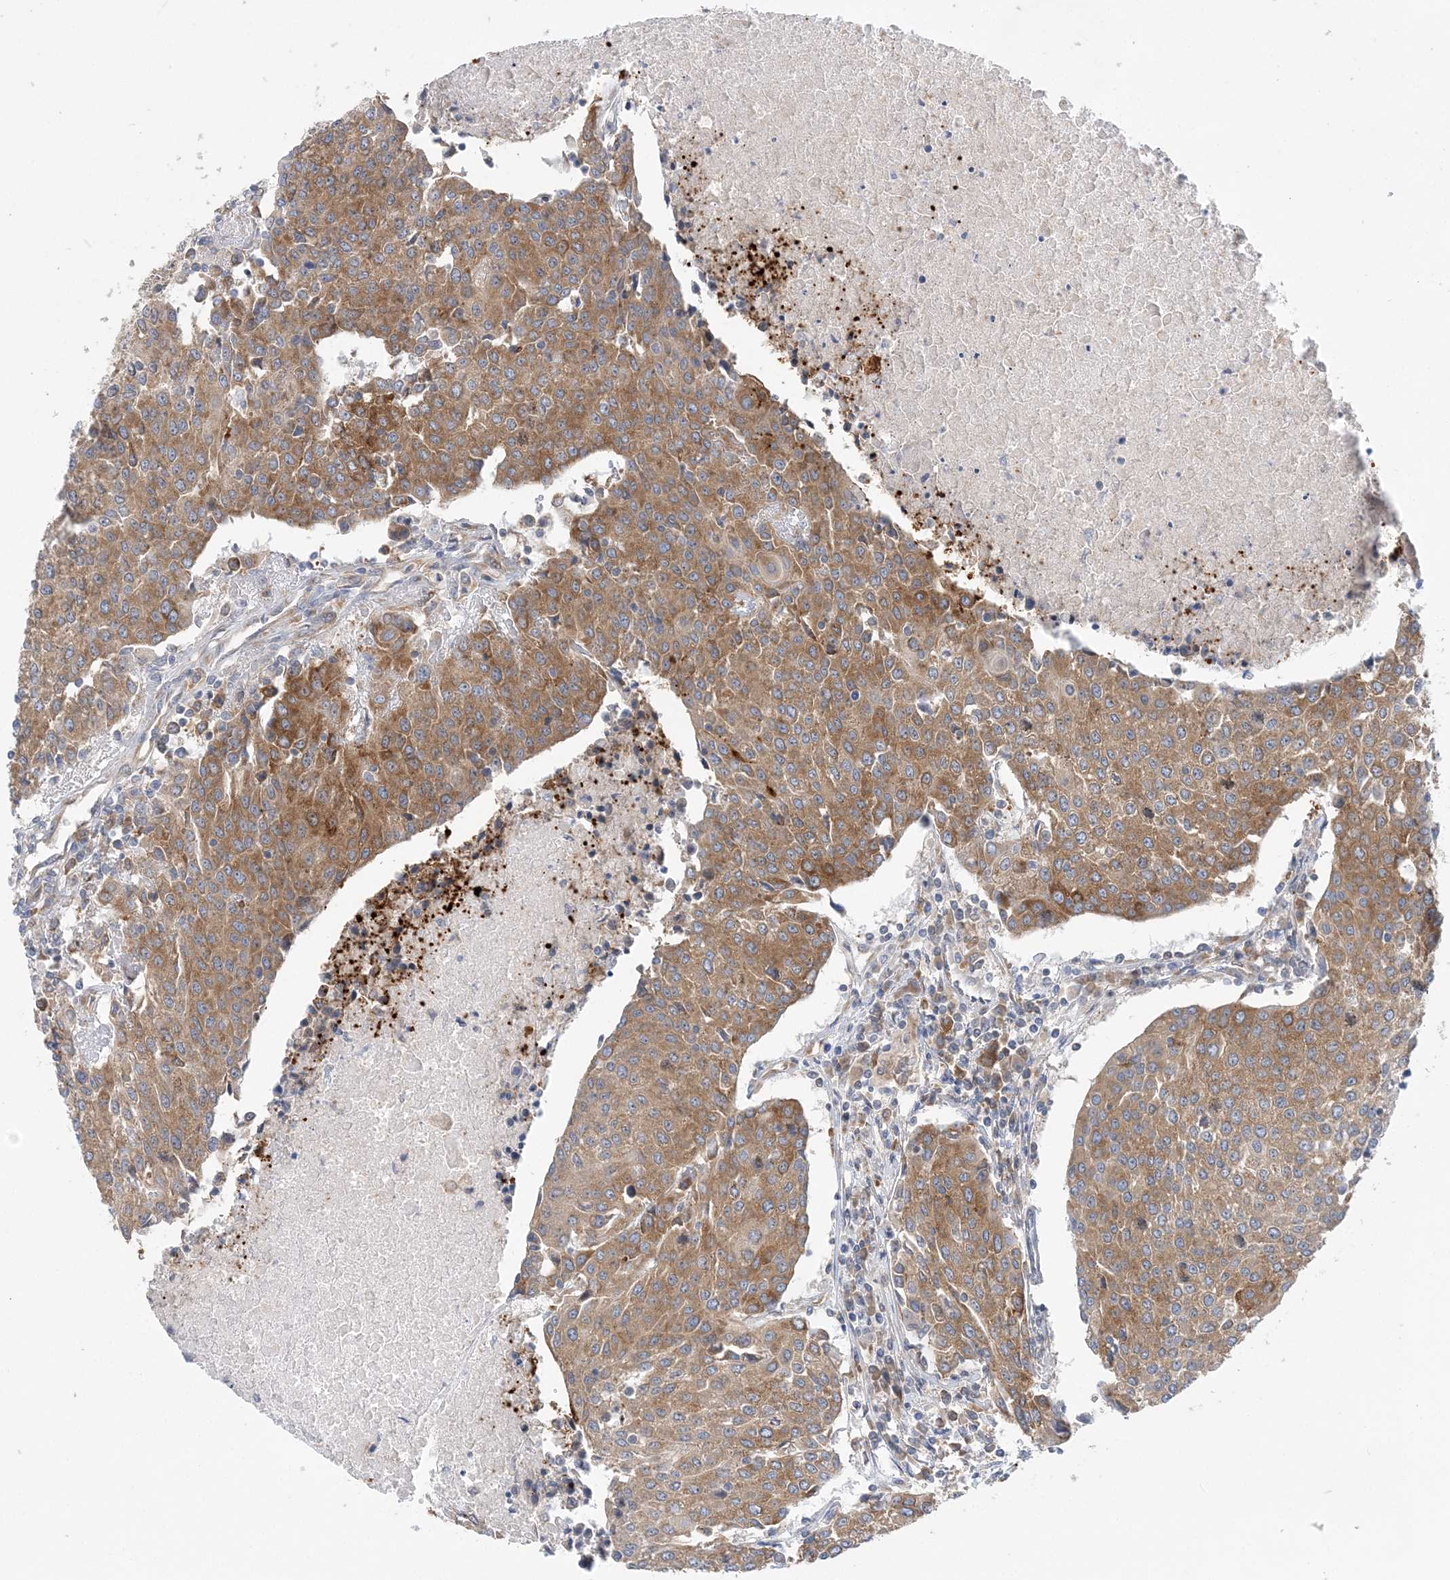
{"staining": {"intensity": "moderate", "quantity": ">75%", "location": "cytoplasmic/membranous"}, "tissue": "urothelial cancer", "cell_type": "Tumor cells", "image_type": "cancer", "snomed": [{"axis": "morphology", "description": "Urothelial carcinoma, High grade"}, {"axis": "topography", "description": "Urinary bladder"}], "caption": "Moderate cytoplasmic/membranous staining for a protein is seen in about >75% of tumor cells of high-grade urothelial carcinoma using immunohistochemistry (IHC).", "gene": "LARP4B", "patient": {"sex": "female", "age": 85}}